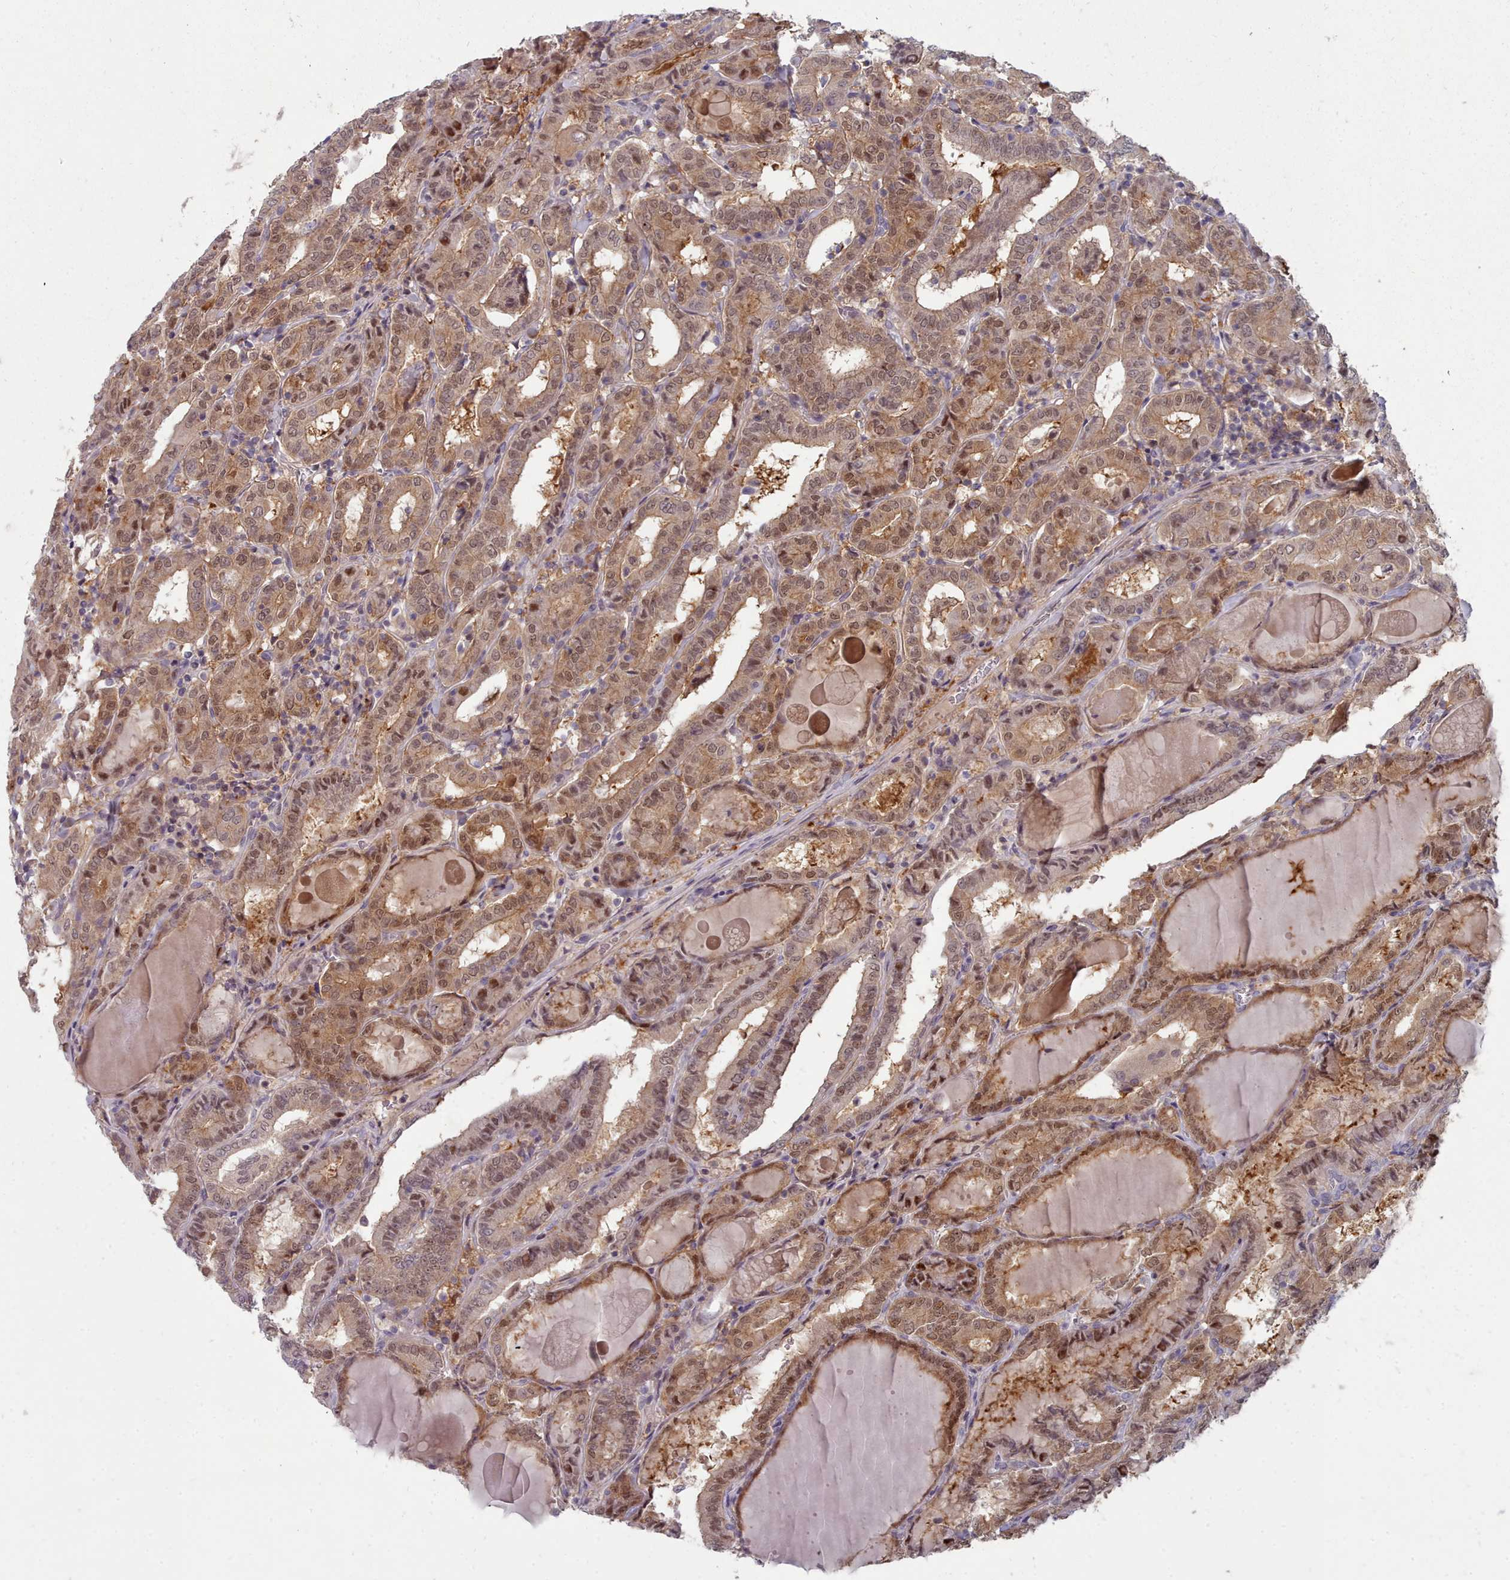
{"staining": {"intensity": "moderate", "quantity": ">75%", "location": "cytoplasmic/membranous,nuclear"}, "tissue": "thyroid cancer", "cell_type": "Tumor cells", "image_type": "cancer", "snomed": [{"axis": "morphology", "description": "Papillary adenocarcinoma, NOS"}, {"axis": "topography", "description": "Thyroid gland"}], "caption": "Moderate cytoplasmic/membranous and nuclear positivity is present in approximately >75% of tumor cells in thyroid papillary adenocarcinoma.", "gene": "GINS1", "patient": {"sex": "female", "age": 72}}